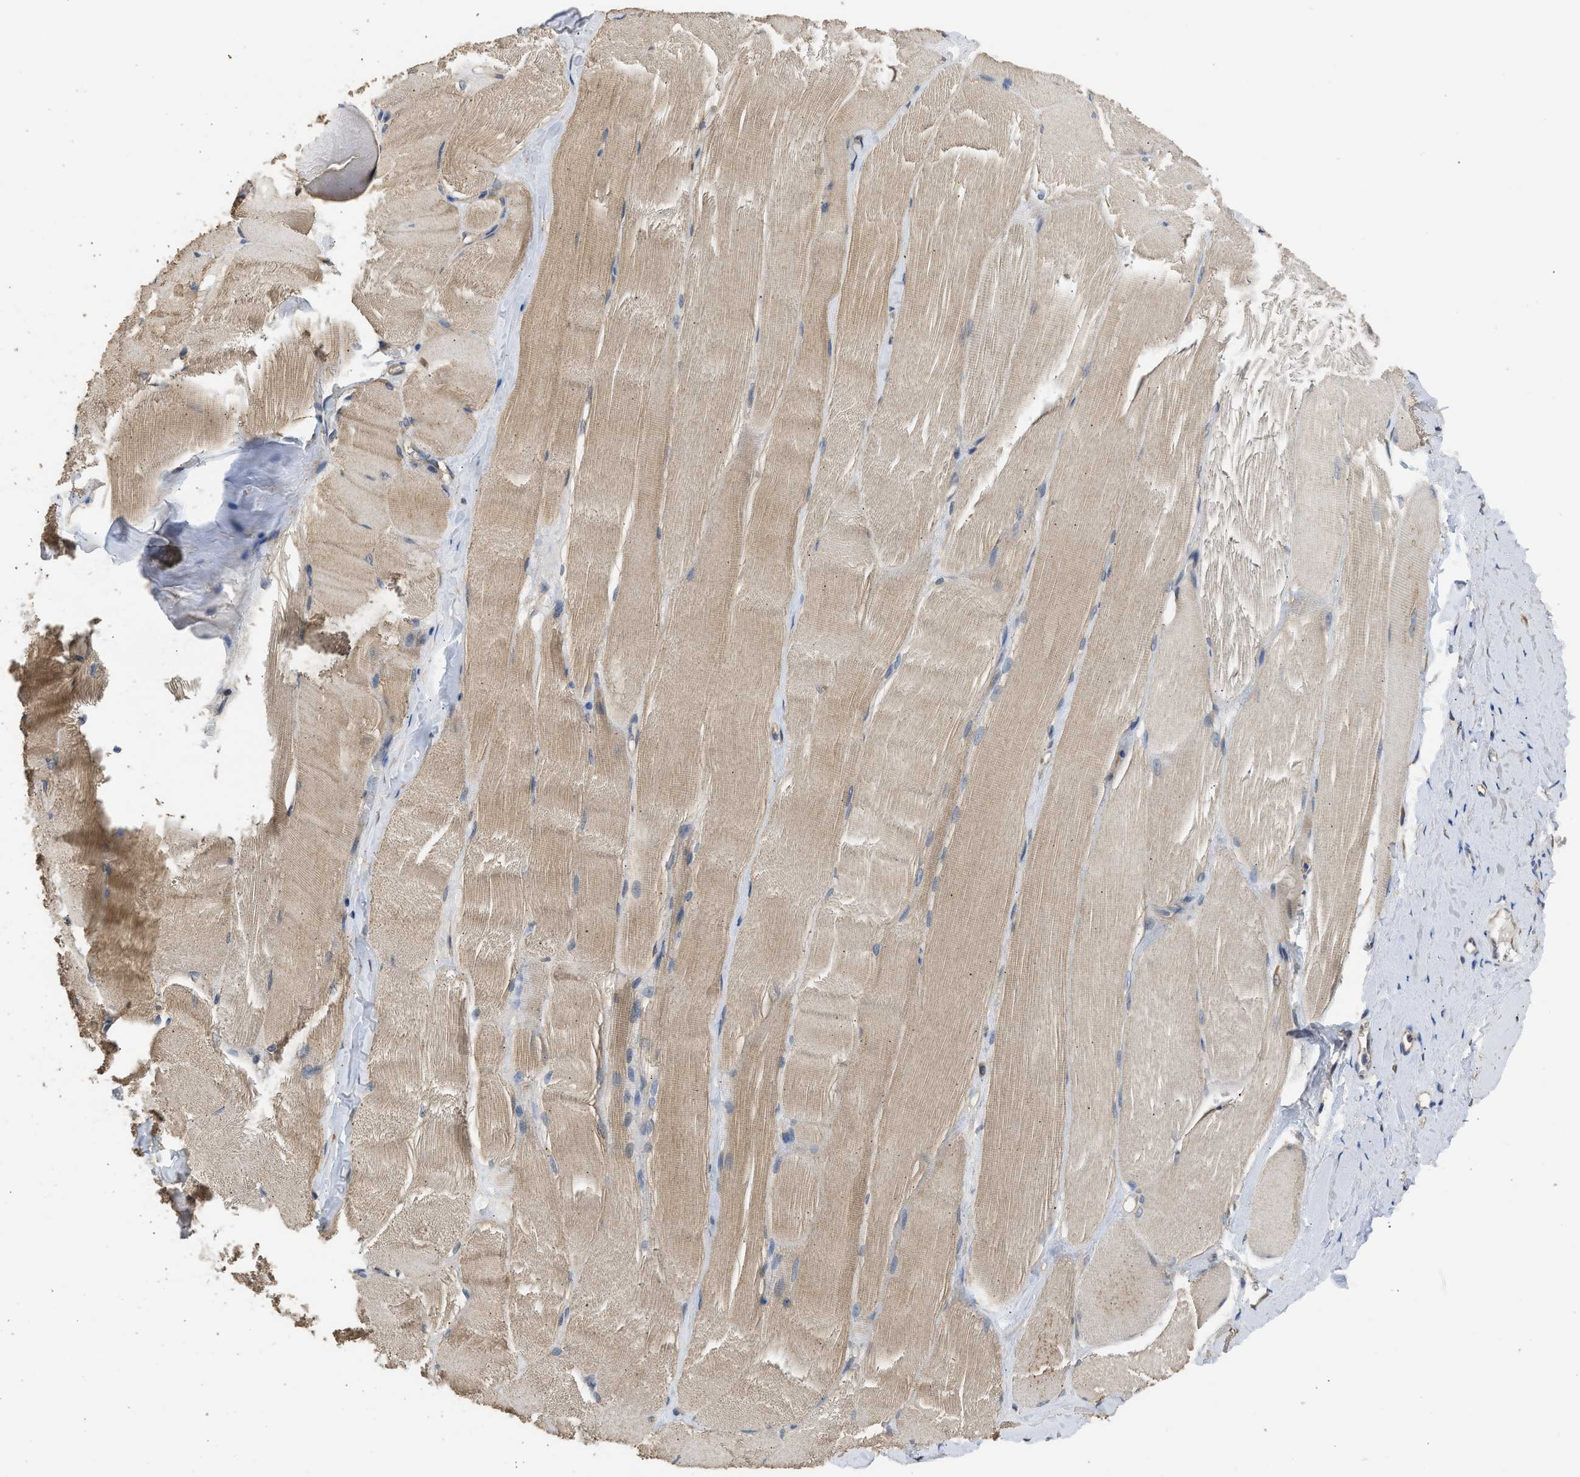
{"staining": {"intensity": "moderate", "quantity": ">75%", "location": "cytoplasmic/membranous"}, "tissue": "skeletal muscle", "cell_type": "Myocytes", "image_type": "normal", "snomed": [{"axis": "morphology", "description": "Normal tissue, NOS"}, {"axis": "morphology", "description": "Squamous cell carcinoma, NOS"}, {"axis": "topography", "description": "Skeletal muscle"}], "caption": "IHC staining of benign skeletal muscle, which exhibits medium levels of moderate cytoplasmic/membranous positivity in approximately >75% of myocytes indicating moderate cytoplasmic/membranous protein expression. The staining was performed using DAB (brown) for protein detection and nuclei were counterstained in hematoxylin (blue).", "gene": "SPINT2", "patient": {"sex": "male", "age": 51}}